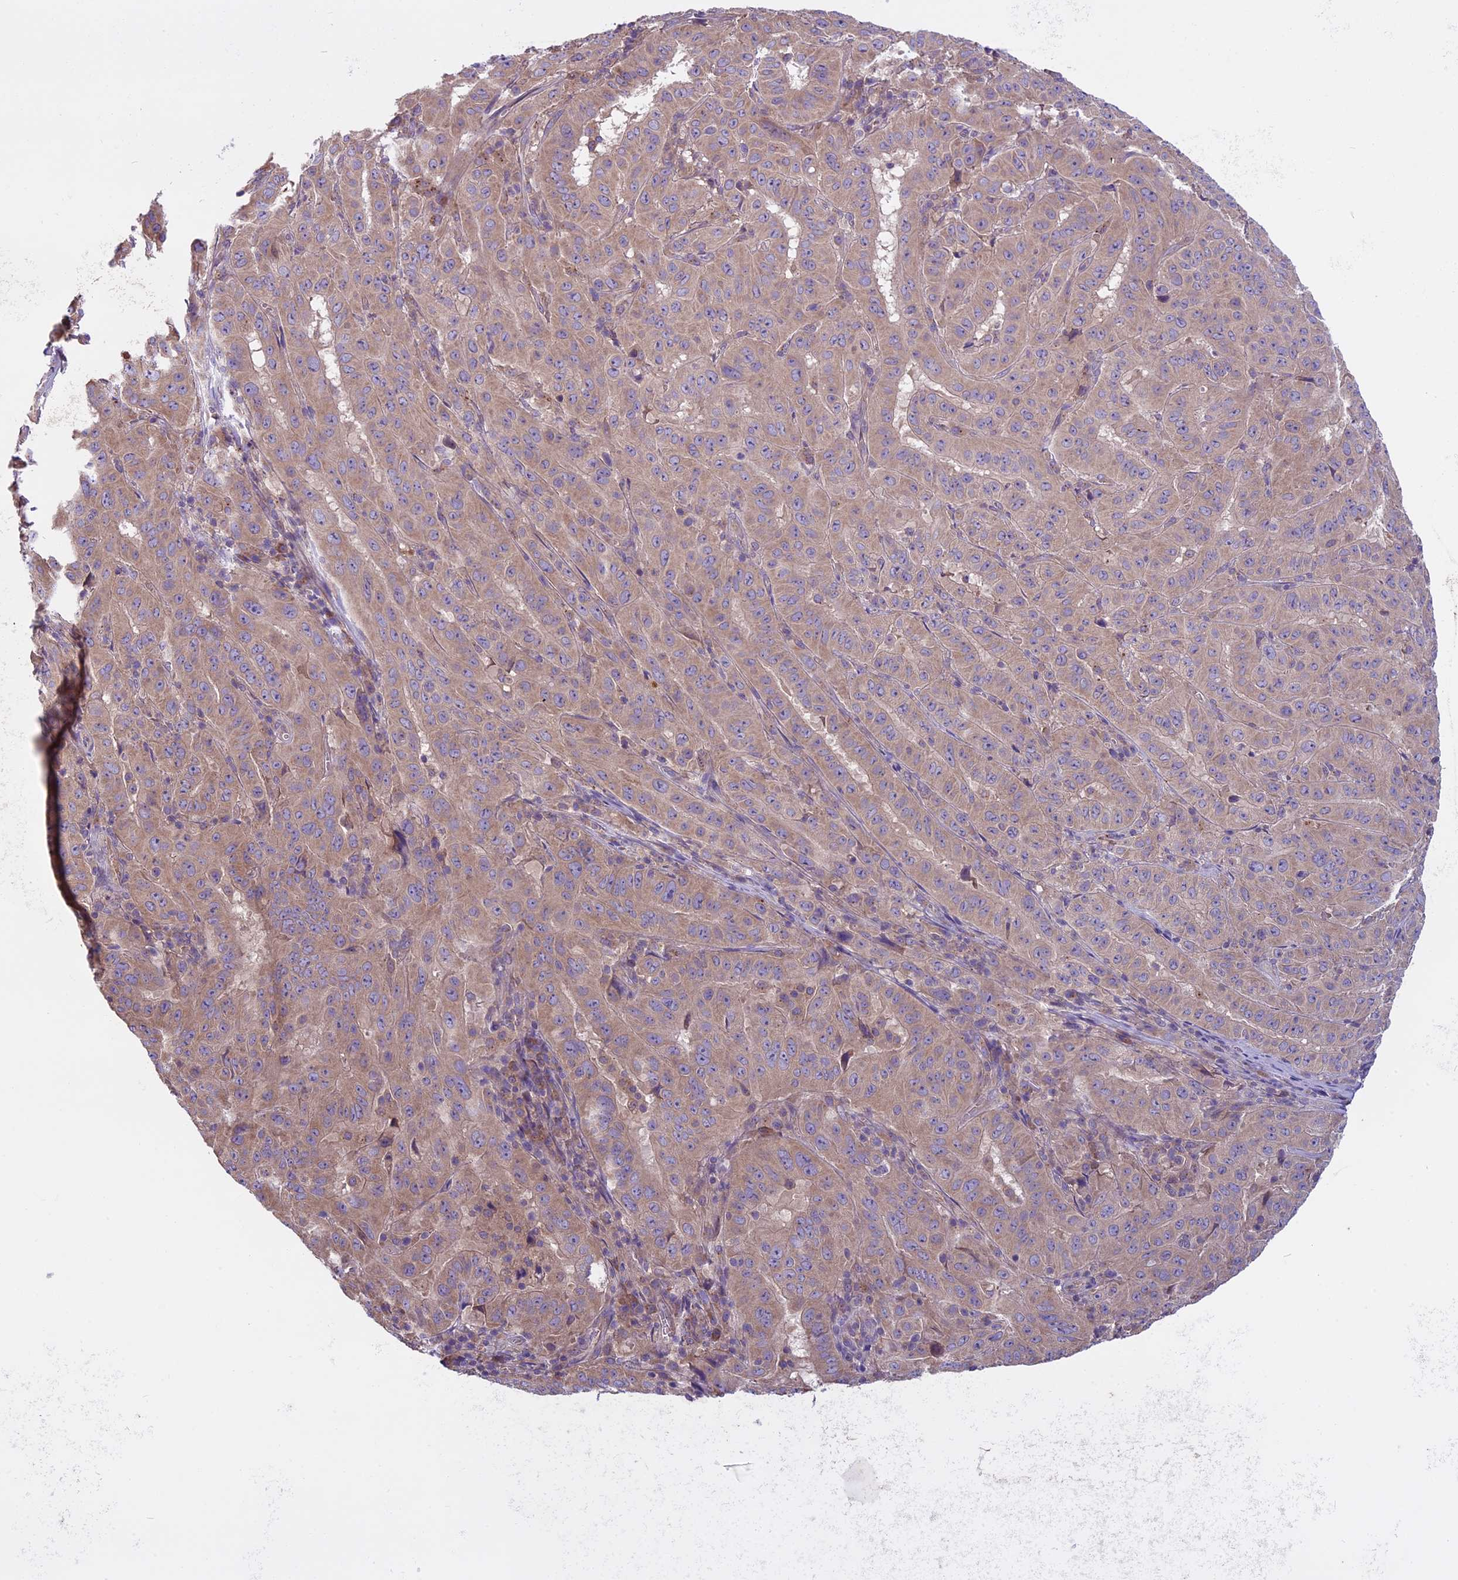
{"staining": {"intensity": "weak", "quantity": ">75%", "location": "cytoplasmic/membranous"}, "tissue": "pancreatic cancer", "cell_type": "Tumor cells", "image_type": "cancer", "snomed": [{"axis": "morphology", "description": "Adenocarcinoma, NOS"}, {"axis": "topography", "description": "Pancreas"}], "caption": "An image of pancreatic cancer (adenocarcinoma) stained for a protein demonstrates weak cytoplasmic/membranous brown staining in tumor cells. Using DAB (brown) and hematoxylin (blue) stains, captured at high magnification using brightfield microscopy.", "gene": "DCTN5", "patient": {"sex": "male", "age": 63}}